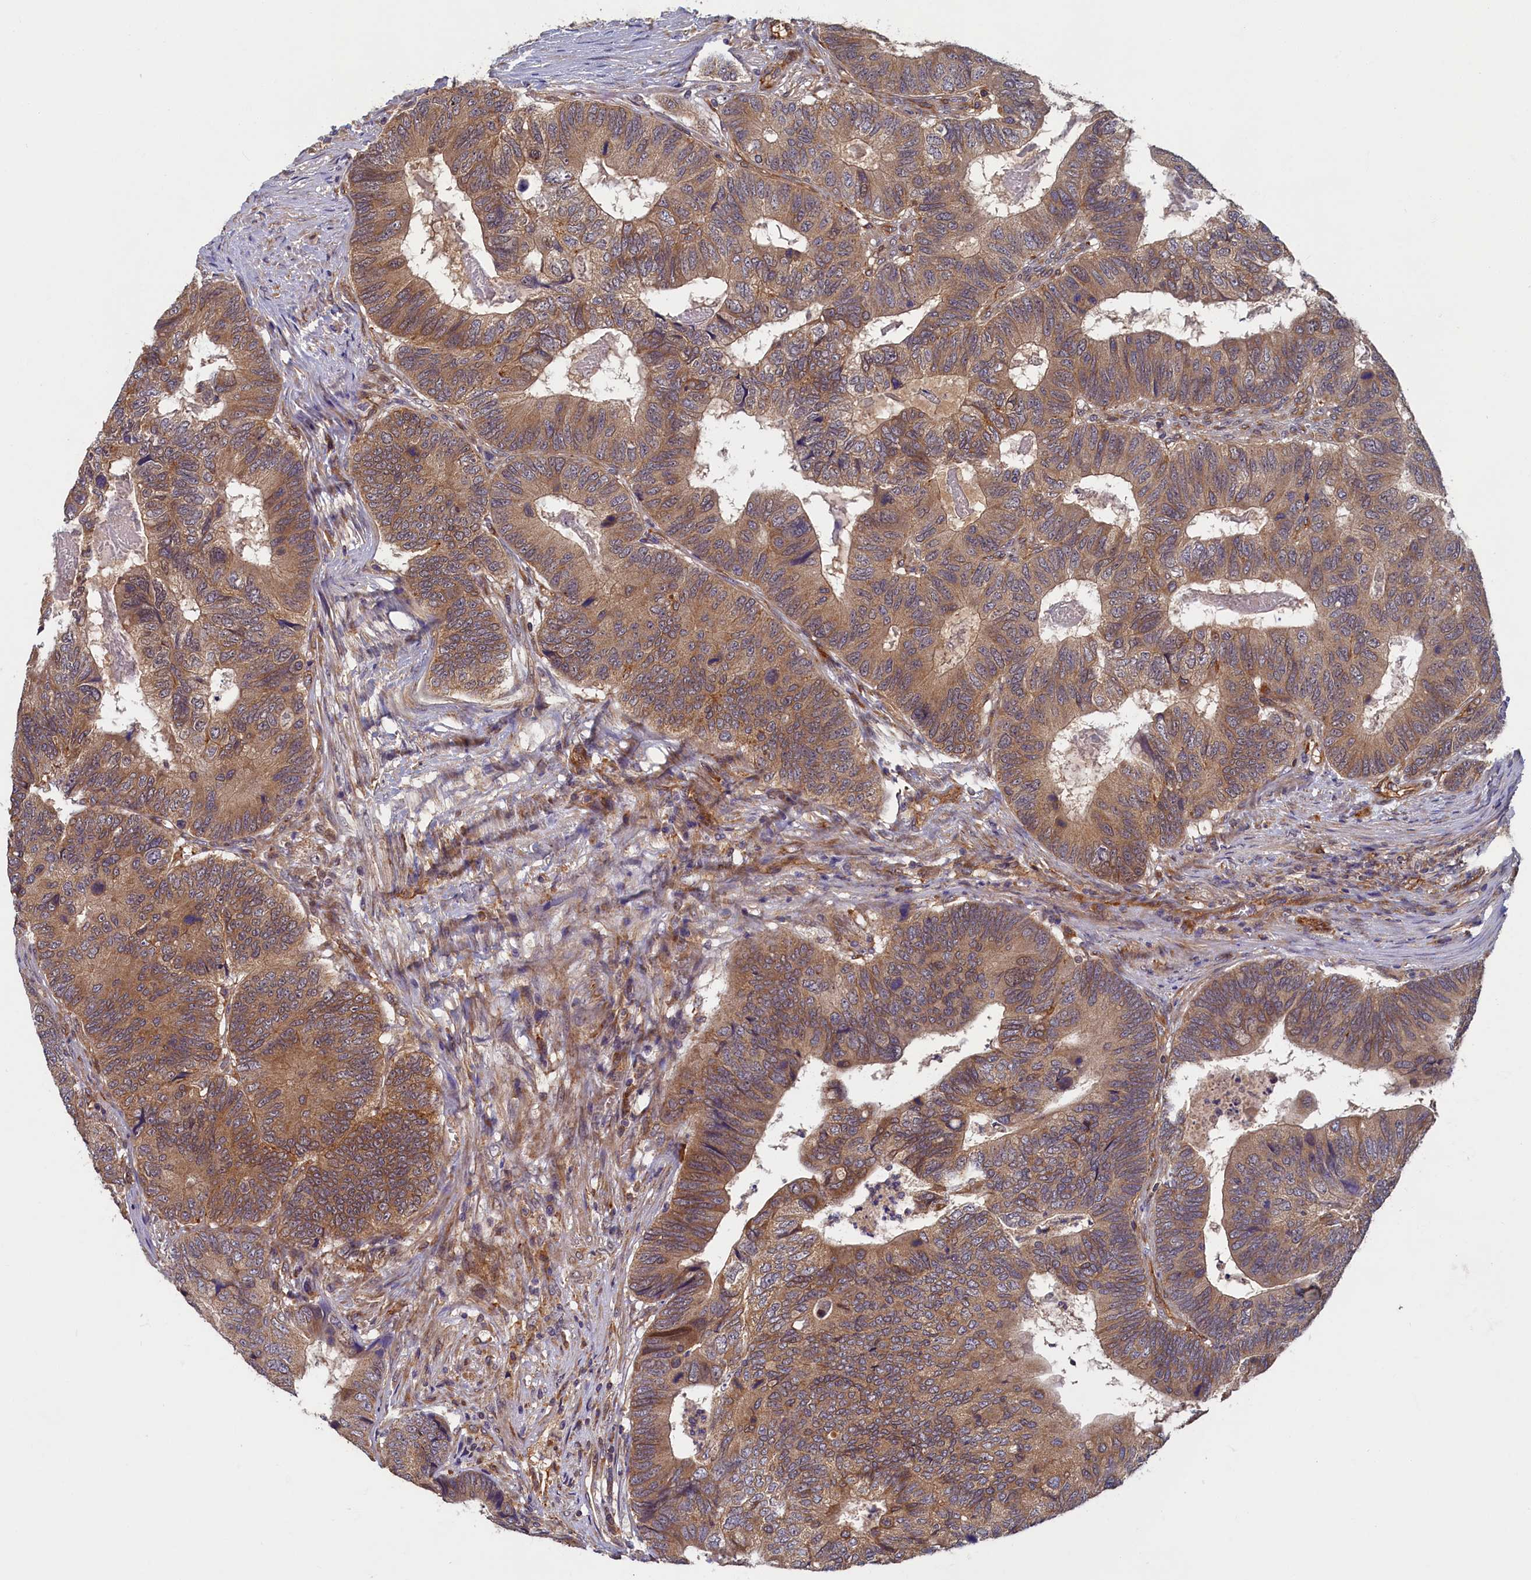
{"staining": {"intensity": "moderate", "quantity": ">75%", "location": "cytoplasmic/membranous"}, "tissue": "colorectal cancer", "cell_type": "Tumor cells", "image_type": "cancer", "snomed": [{"axis": "morphology", "description": "Adenocarcinoma, NOS"}, {"axis": "topography", "description": "Colon"}], "caption": "Colorectal cancer (adenocarcinoma) was stained to show a protein in brown. There is medium levels of moderate cytoplasmic/membranous positivity in about >75% of tumor cells.", "gene": "STX12", "patient": {"sex": "female", "age": 67}}